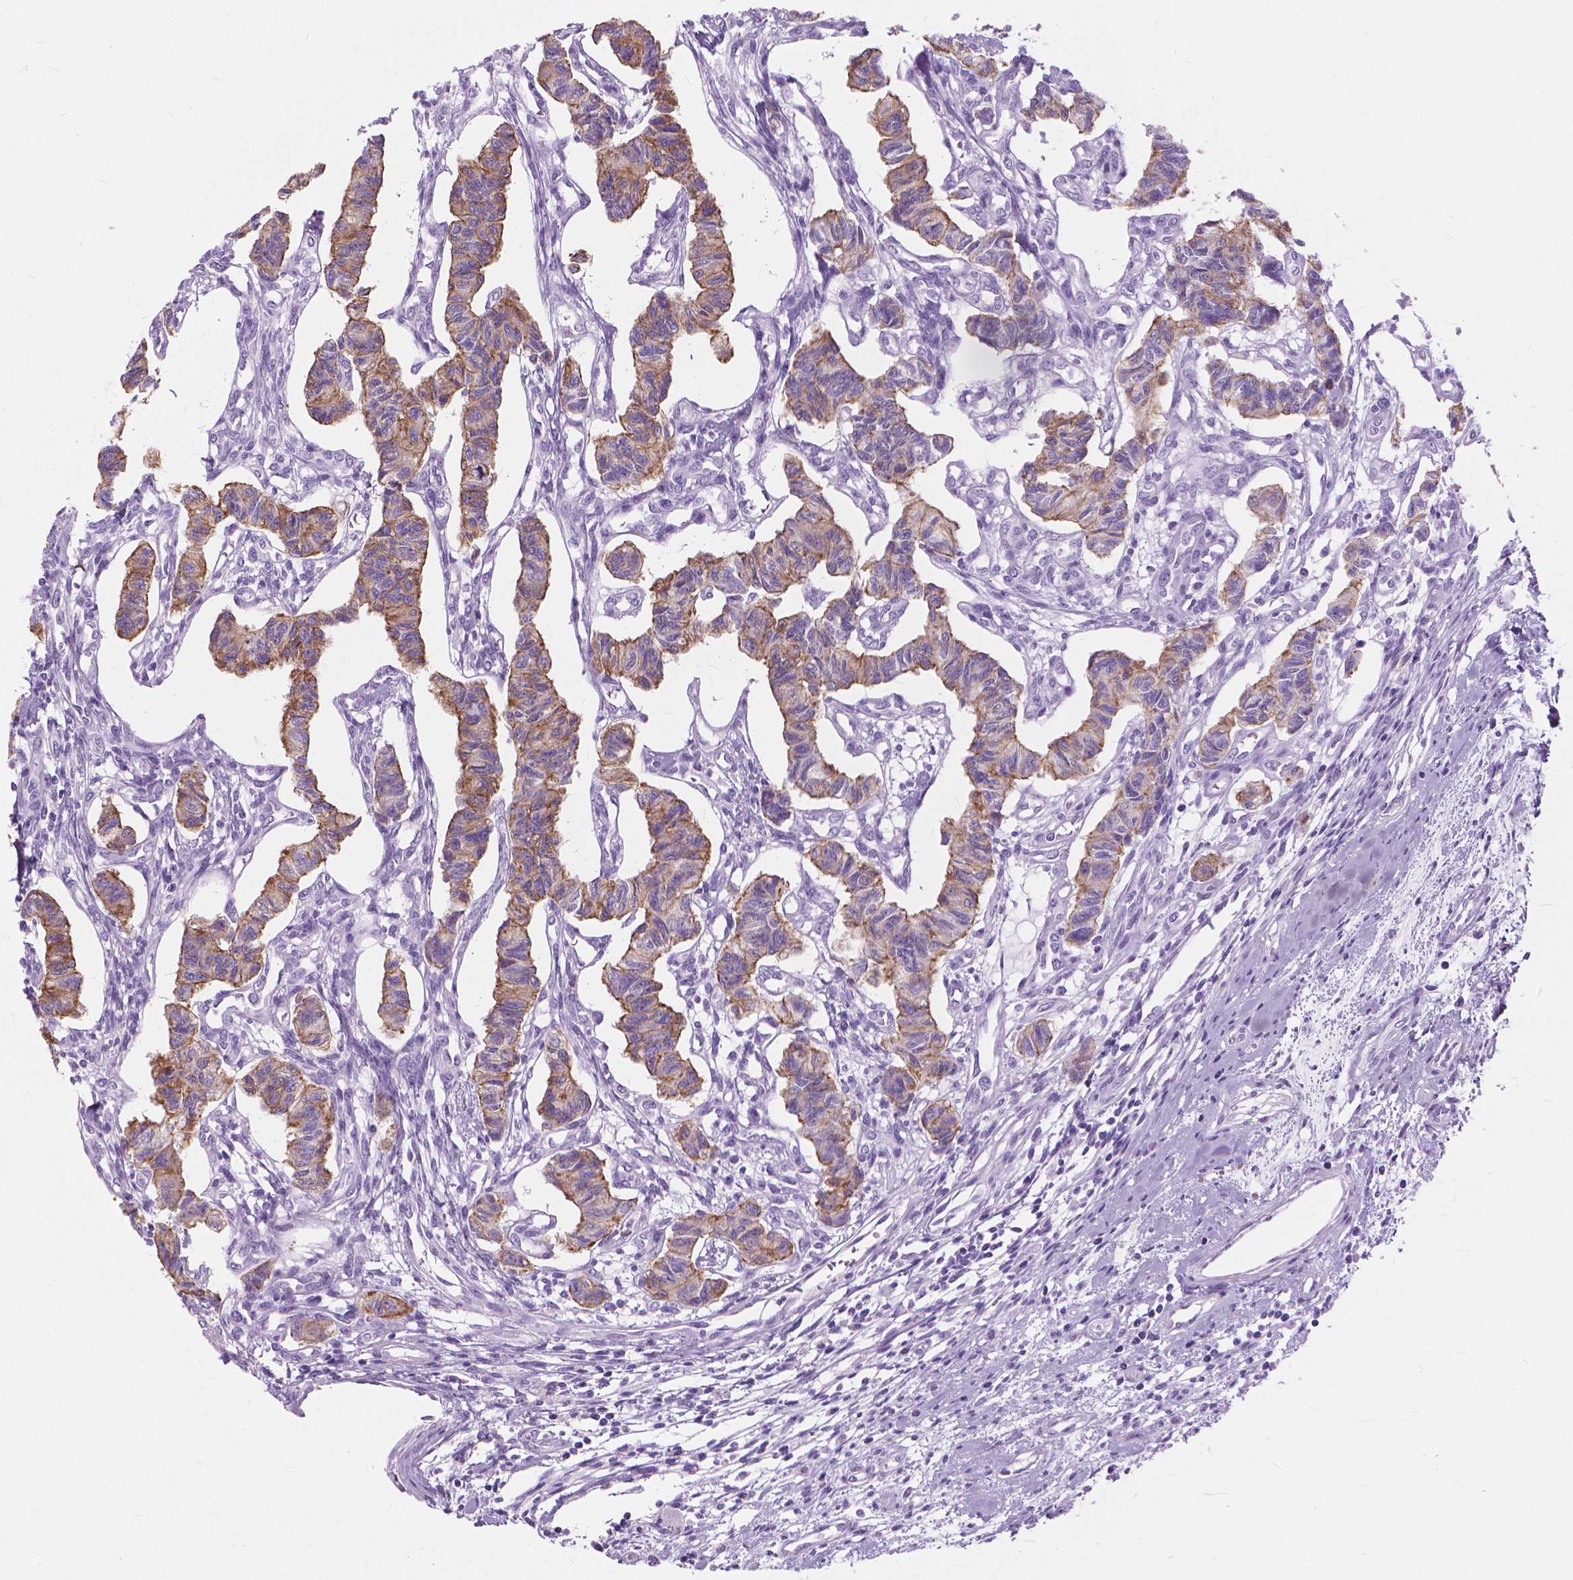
{"staining": {"intensity": "moderate", "quantity": "25%-75%", "location": "cytoplasmic/membranous"}, "tissue": "carcinoid", "cell_type": "Tumor cells", "image_type": "cancer", "snomed": [{"axis": "morphology", "description": "Carcinoid, malignant, NOS"}, {"axis": "topography", "description": "Kidney"}], "caption": "This is a histology image of immunohistochemistry (IHC) staining of malignant carcinoid, which shows moderate positivity in the cytoplasmic/membranous of tumor cells.", "gene": "HTR2B", "patient": {"sex": "female", "age": 41}}